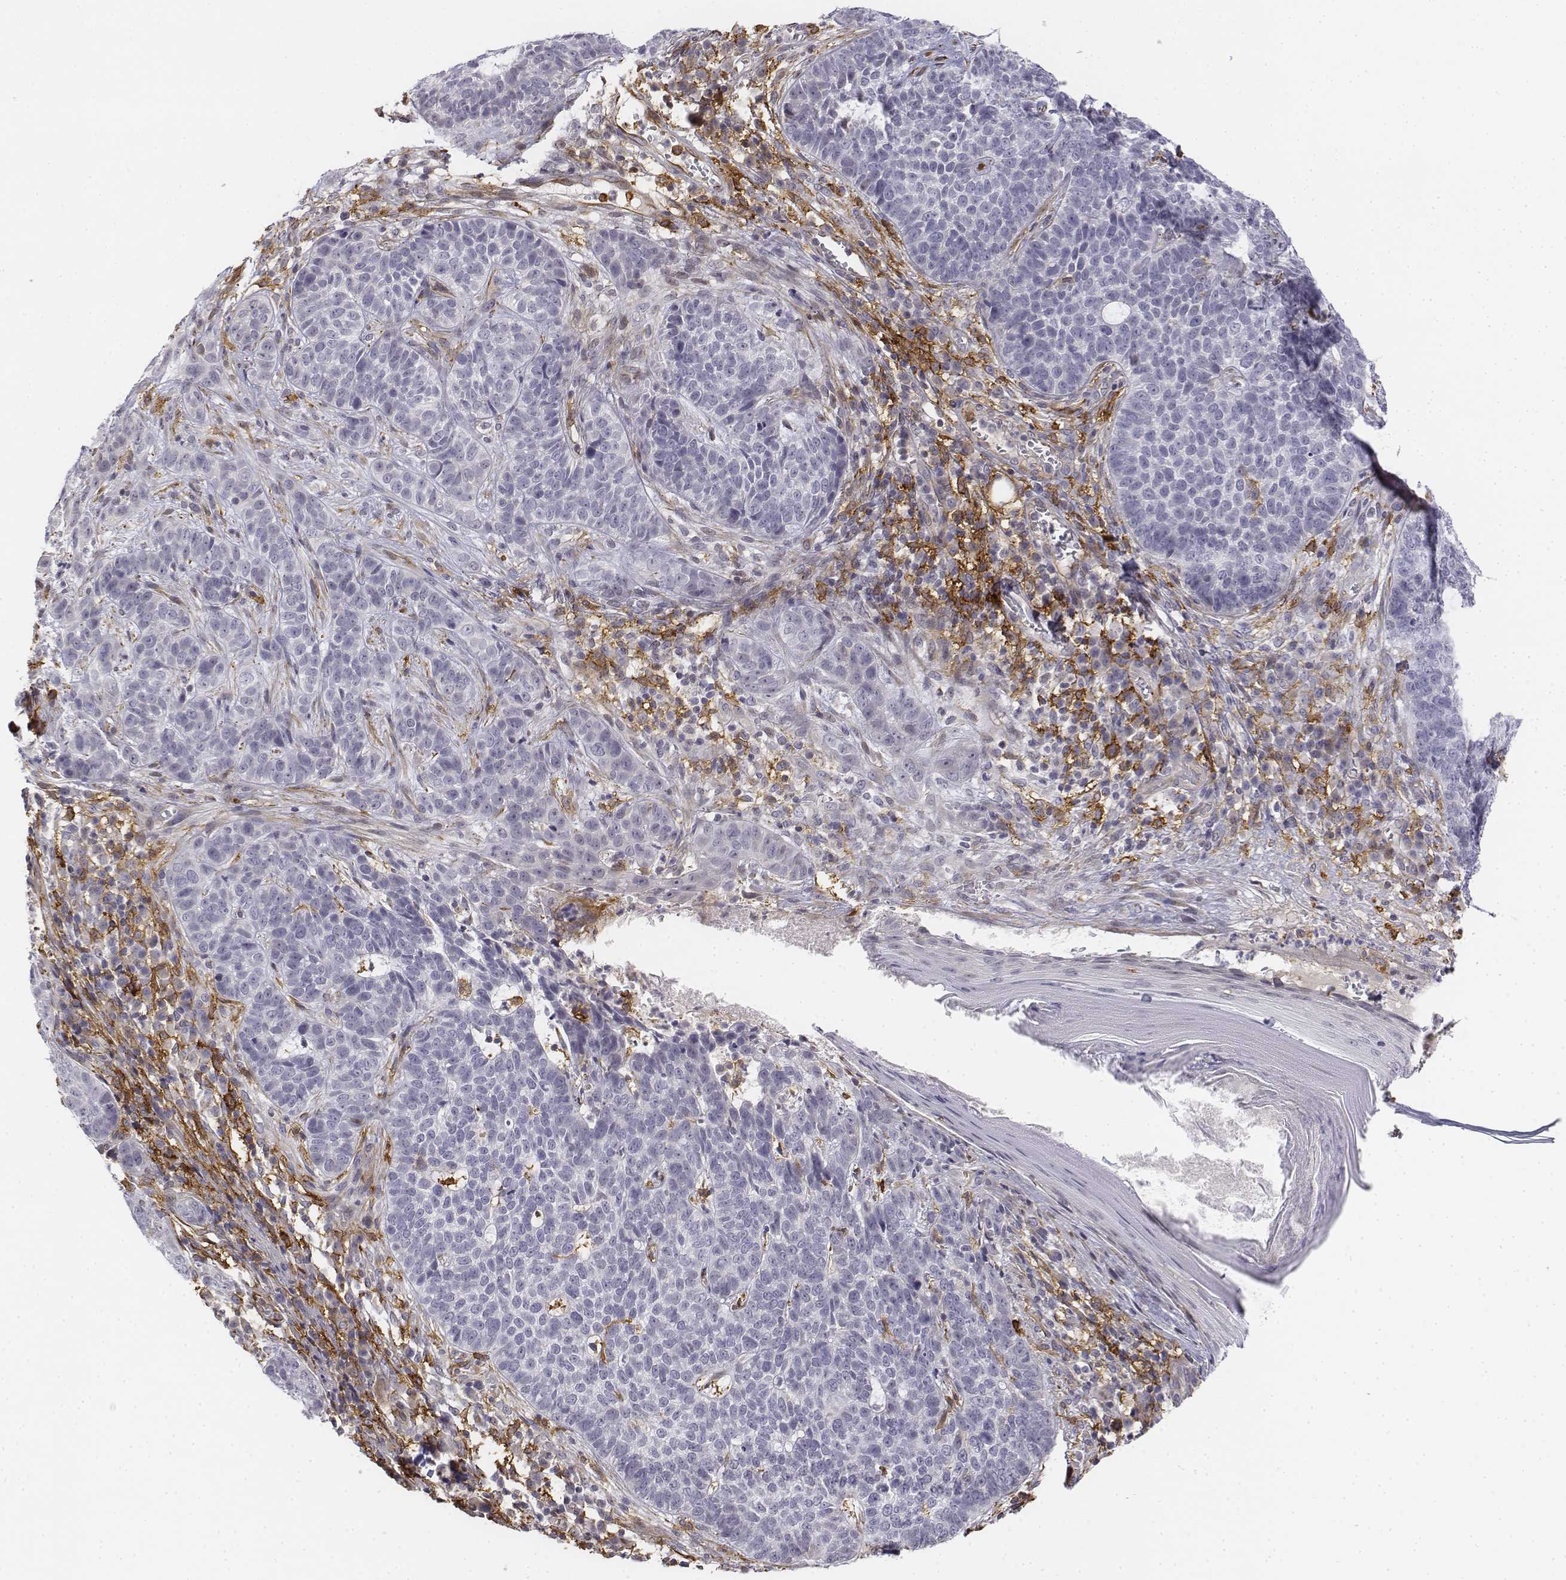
{"staining": {"intensity": "negative", "quantity": "none", "location": "none"}, "tissue": "skin cancer", "cell_type": "Tumor cells", "image_type": "cancer", "snomed": [{"axis": "morphology", "description": "Basal cell carcinoma"}, {"axis": "topography", "description": "Skin"}], "caption": "A micrograph of skin basal cell carcinoma stained for a protein demonstrates no brown staining in tumor cells. Nuclei are stained in blue.", "gene": "CD14", "patient": {"sex": "female", "age": 69}}